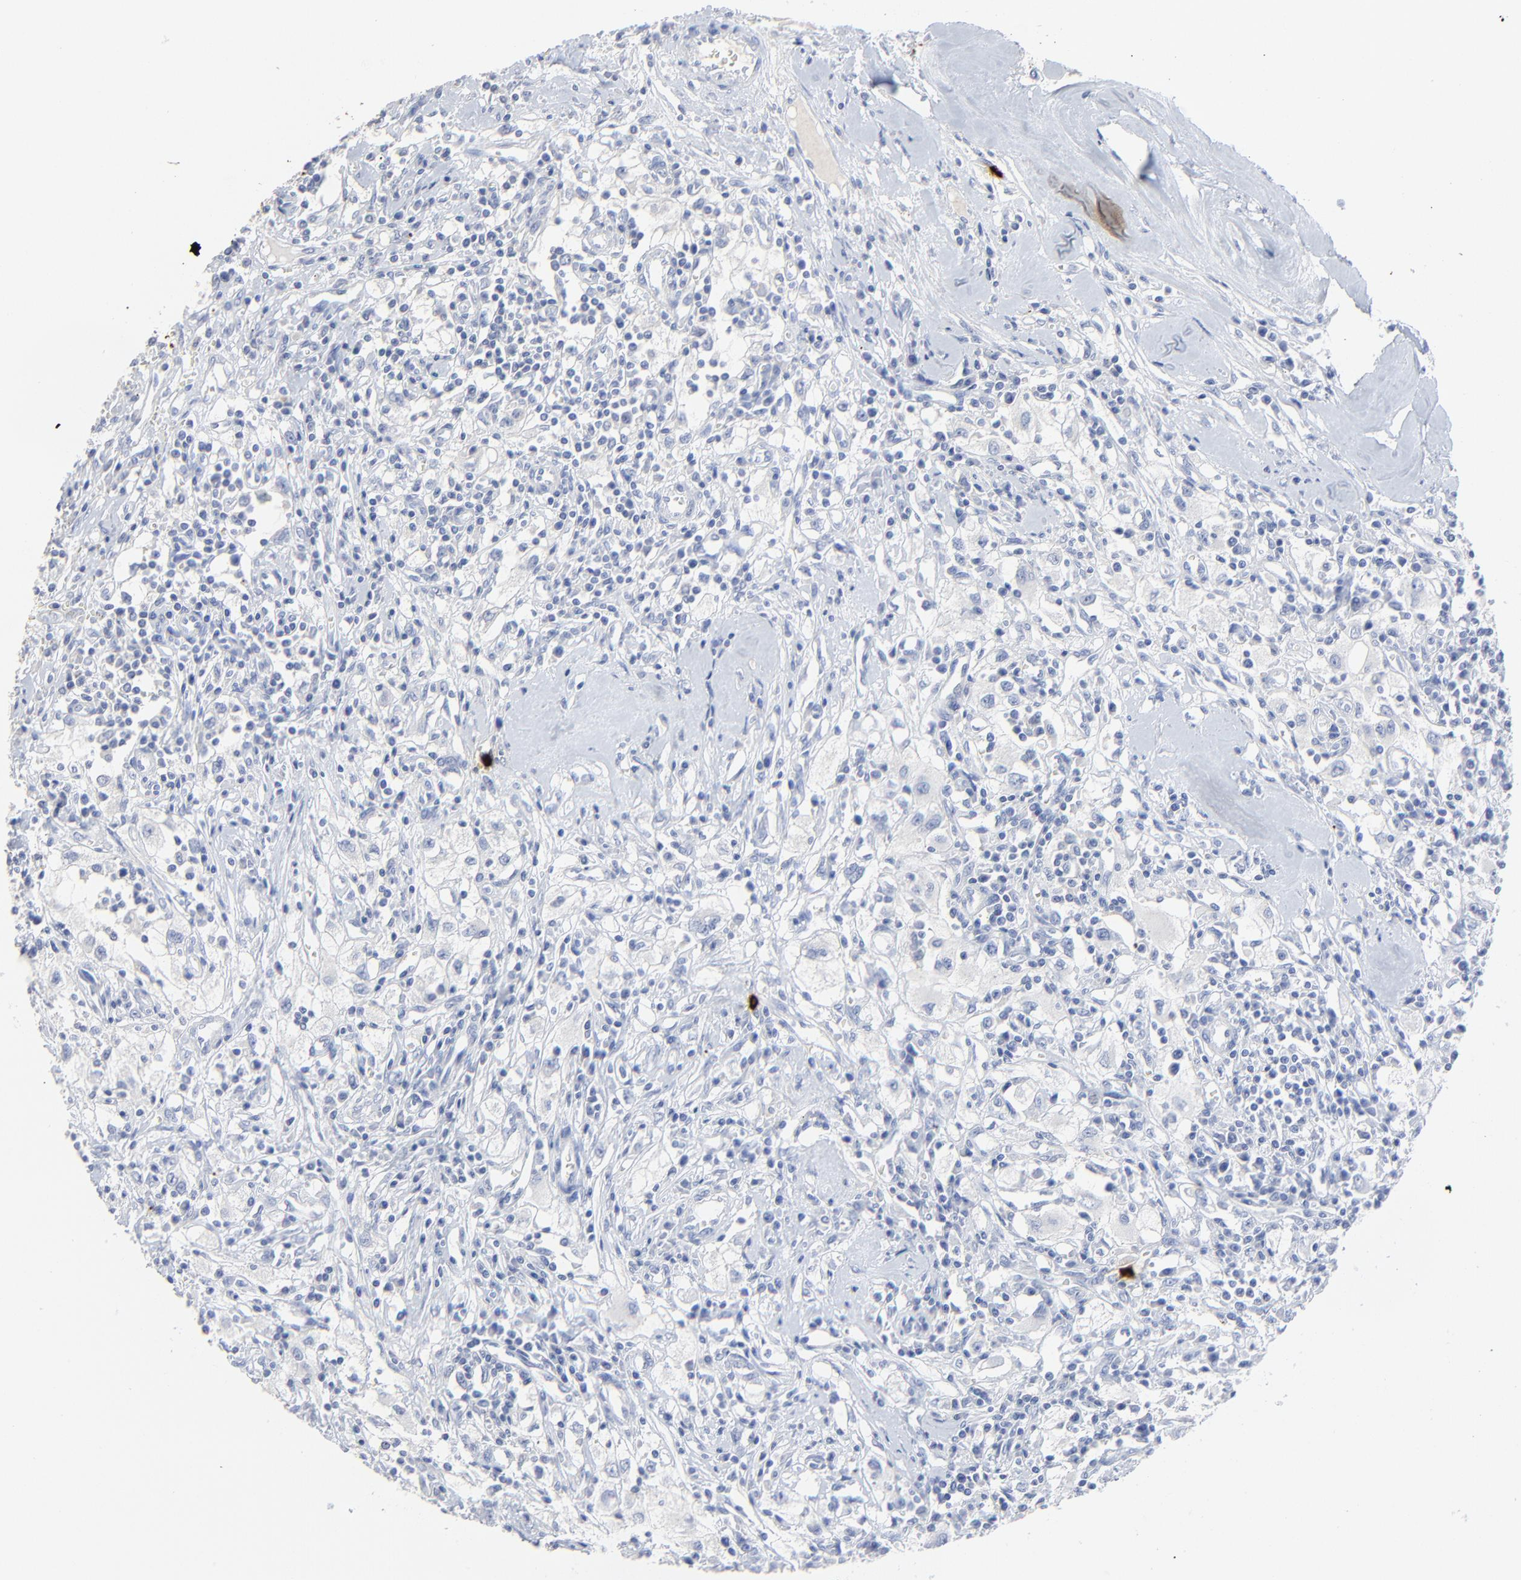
{"staining": {"intensity": "negative", "quantity": "none", "location": "none"}, "tissue": "renal cancer", "cell_type": "Tumor cells", "image_type": "cancer", "snomed": [{"axis": "morphology", "description": "Adenocarcinoma, NOS"}, {"axis": "topography", "description": "Kidney"}], "caption": "DAB immunohistochemical staining of renal adenocarcinoma exhibits no significant positivity in tumor cells. Nuclei are stained in blue.", "gene": "LCN2", "patient": {"sex": "male", "age": 82}}